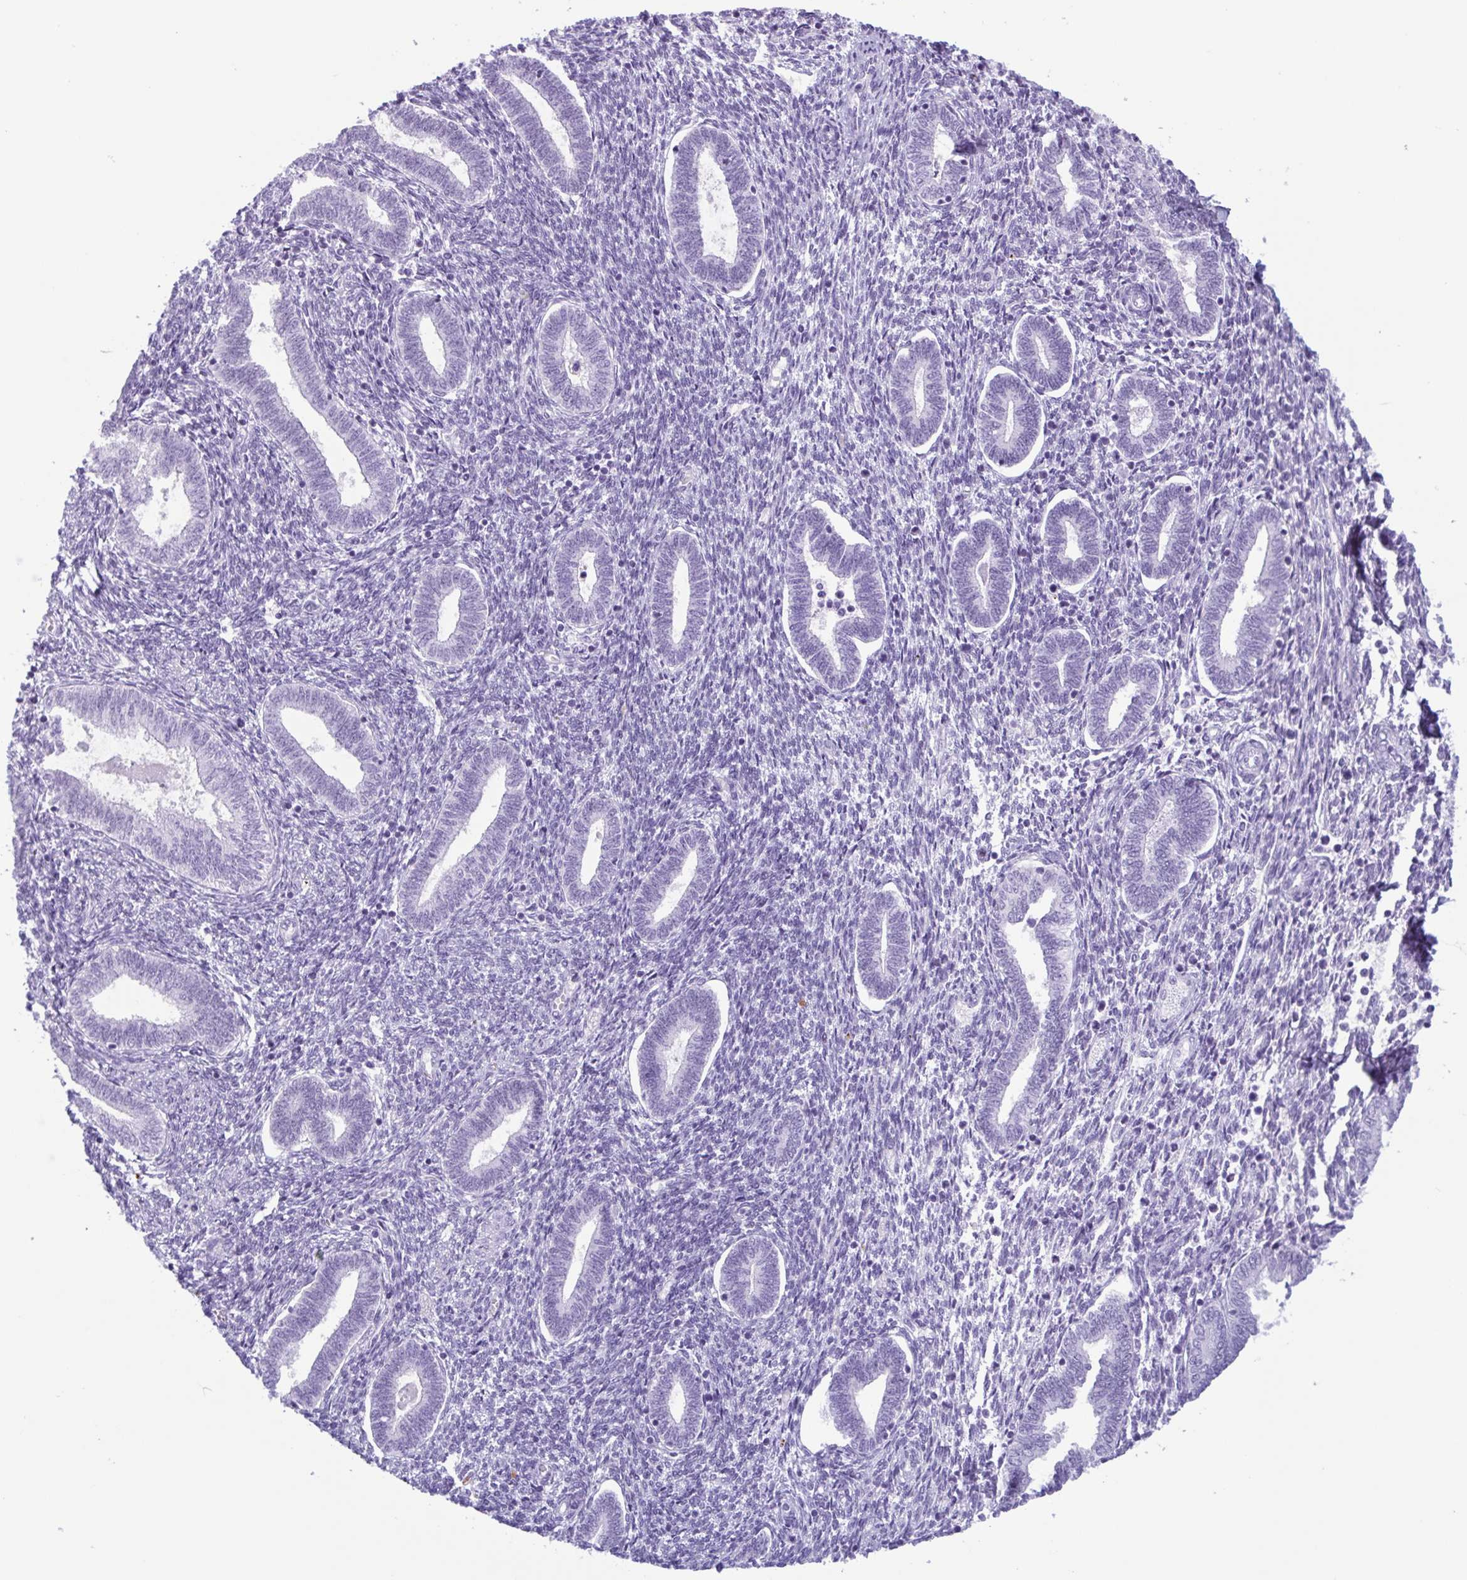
{"staining": {"intensity": "negative", "quantity": "none", "location": "none"}, "tissue": "endometrium", "cell_type": "Cells in endometrial stroma", "image_type": "normal", "snomed": [{"axis": "morphology", "description": "Normal tissue, NOS"}, {"axis": "topography", "description": "Endometrium"}], "caption": "Immunohistochemical staining of normal endometrium reveals no significant expression in cells in endometrial stroma.", "gene": "LTF", "patient": {"sex": "female", "age": 42}}